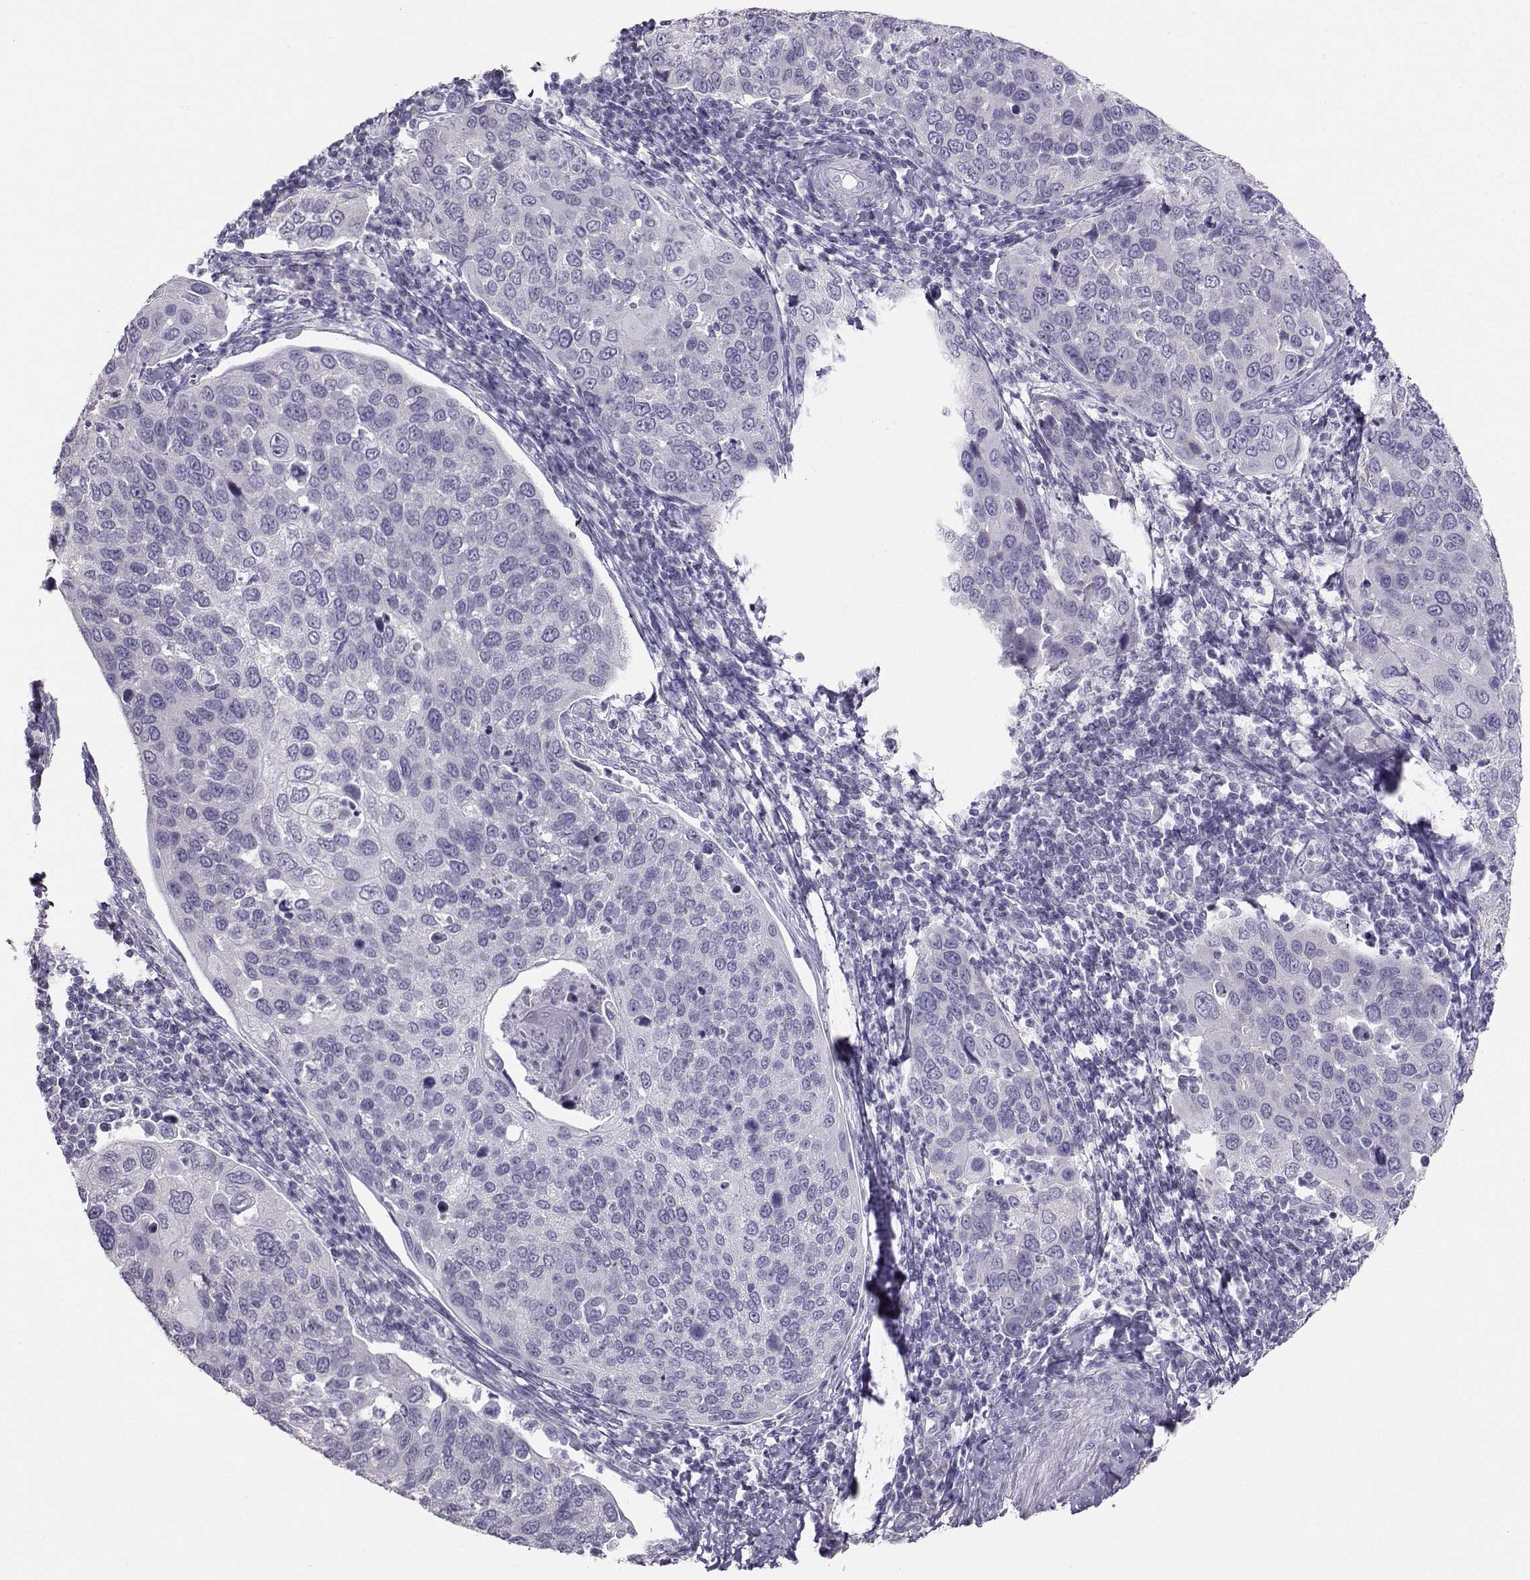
{"staining": {"intensity": "negative", "quantity": "none", "location": "none"}, "tissue": "cervical cancer", "cell_type": "Tumor cells", "image_type": "cancer", "snomed": [{"axis": "morphology", "description": "Squamous cell carcinoma, NOS"}, {"axis": "topography", "description": "Cervix"}], "caption": "A micrograph of human cervical squamous cell carcinoma is negative for staining in tumor cells.", "gene": "AVP", "patient": {"sex": "female", "age": 54}}